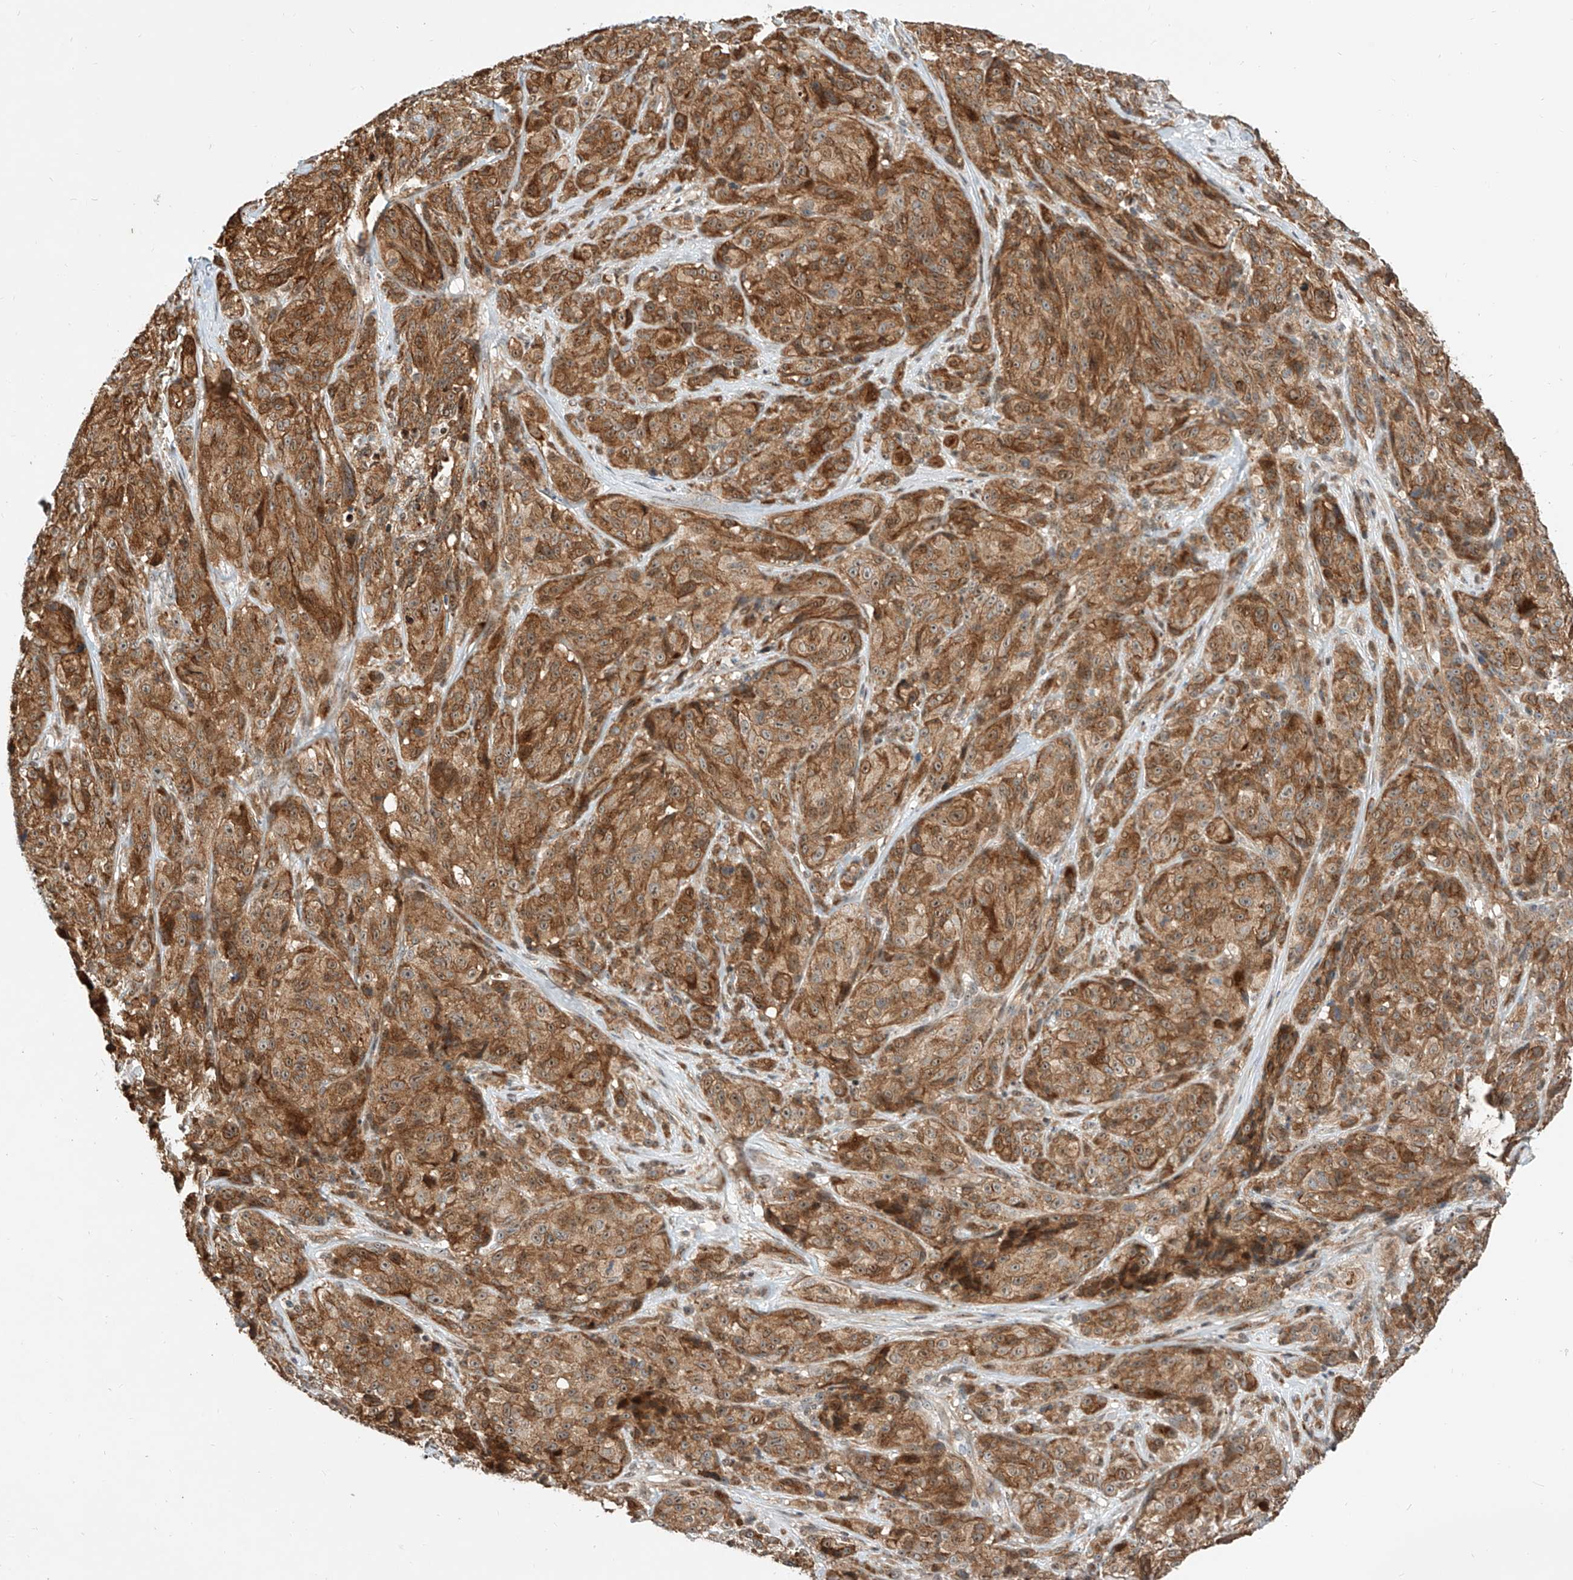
{"staining": {"intensity": "strong", "quantity": ">75%", "location": "cytoplasmic/membranous"}, "tissue": "melanoma", "cell_type": "Tumor cells", "image_type": "cancer", "snomed": [{"axis": "morphology", "description": "Malignant melanoma, NOS"}, {"axis": "topography", "description": "Skin"}], "caption": "Malignant melanoma stained for a protein (brown) reveals strong cytoplasmic/membranous positive expression in approximately >75% of tumor cells.", "gene": "CPAMD8", "patient": {"sex": "male", "age": 73}}